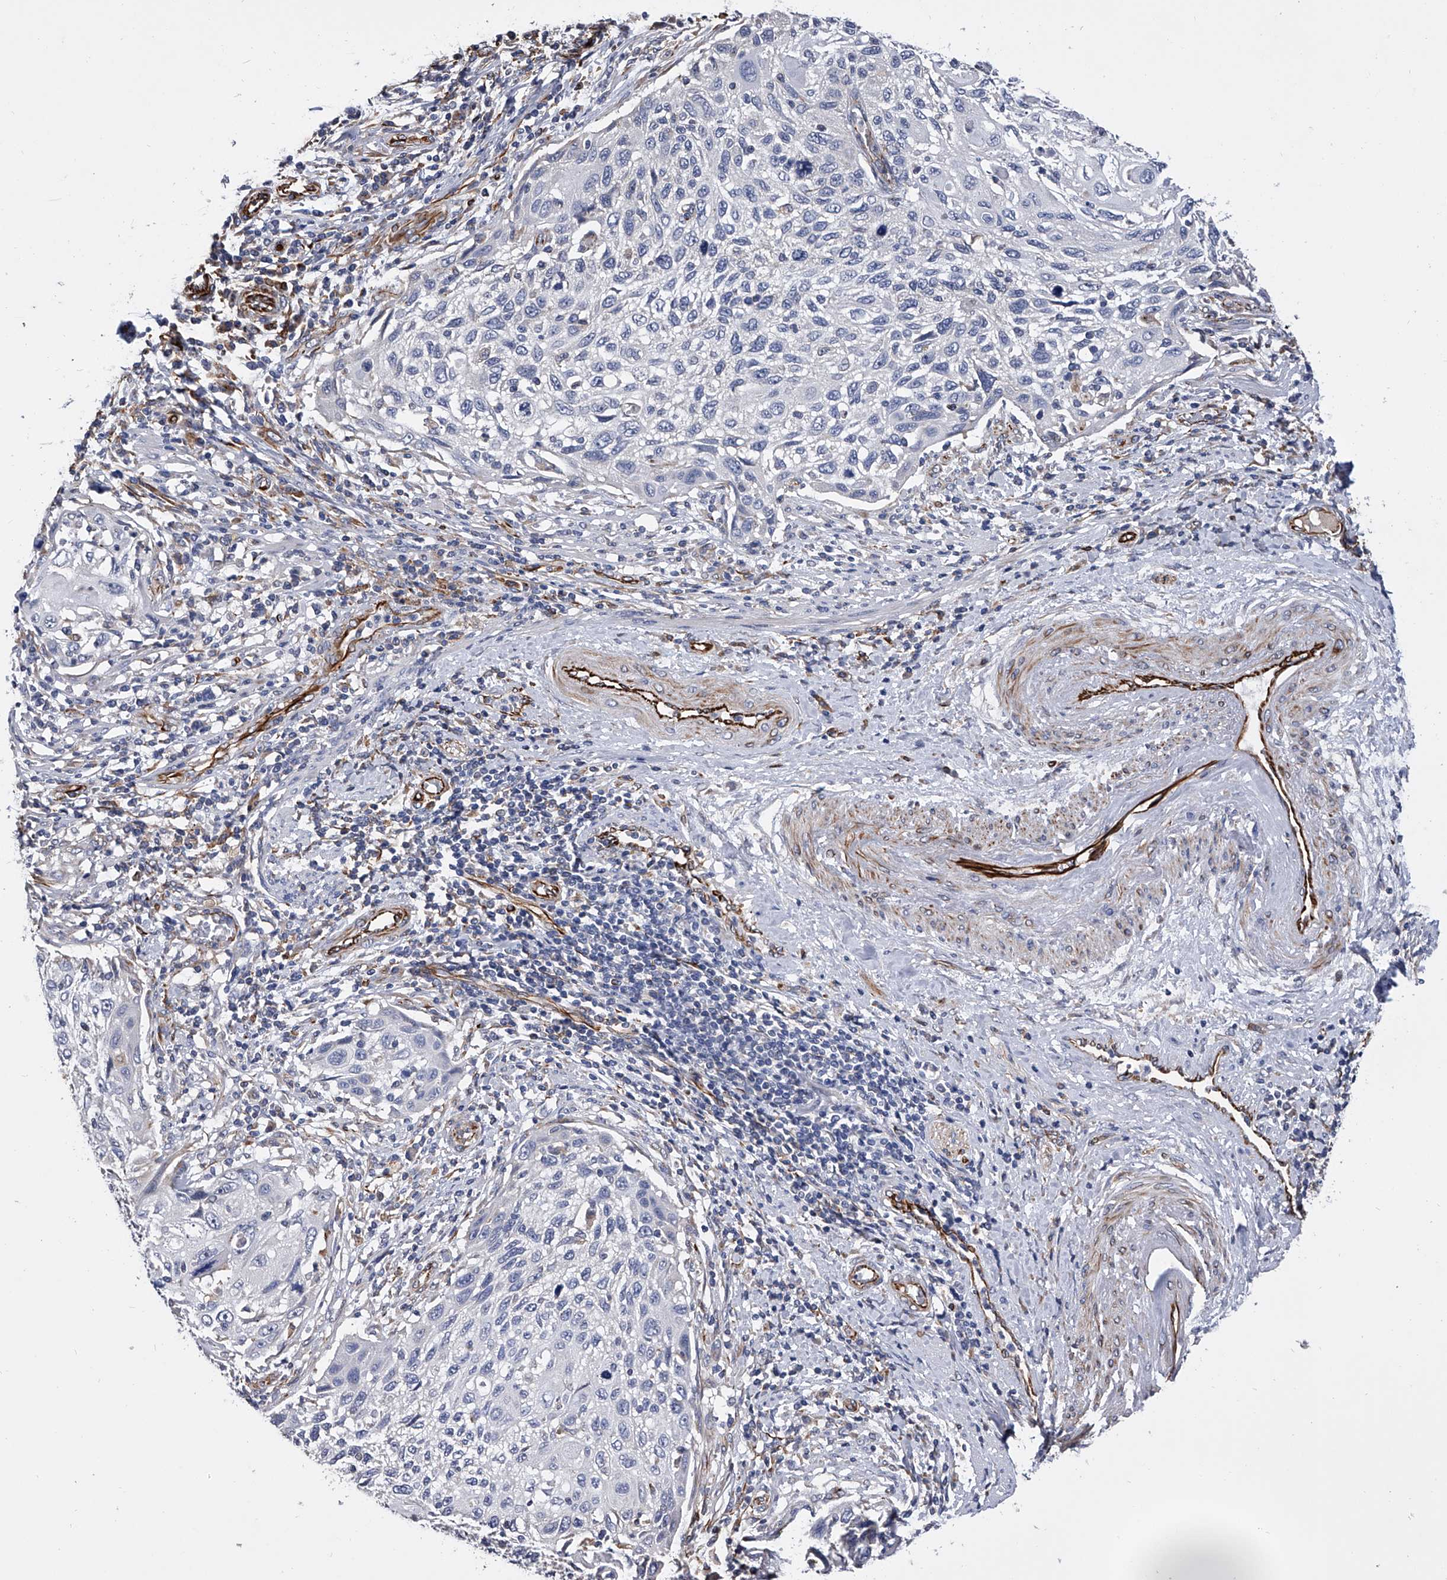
{"staining": {"intensity": "negative", "quantity": "none", "location": "none"}, "tissue": "cervical cancer", "cell_type": "Tumor cells", "image_type": "cancer", "snomed": [{"axis": "morphology", "description": "Squamous cell carcinoma, NOS"}, {"axis": "topography", "description": "Cervix"}], "caption": "Squamous cell carcinoma (cervical) stained for a protein using immunohistochemistry demonstrates no positivity tumor cells.", "gene": "EFCAB7", "patient": {"sex": "female", "age": 70}}